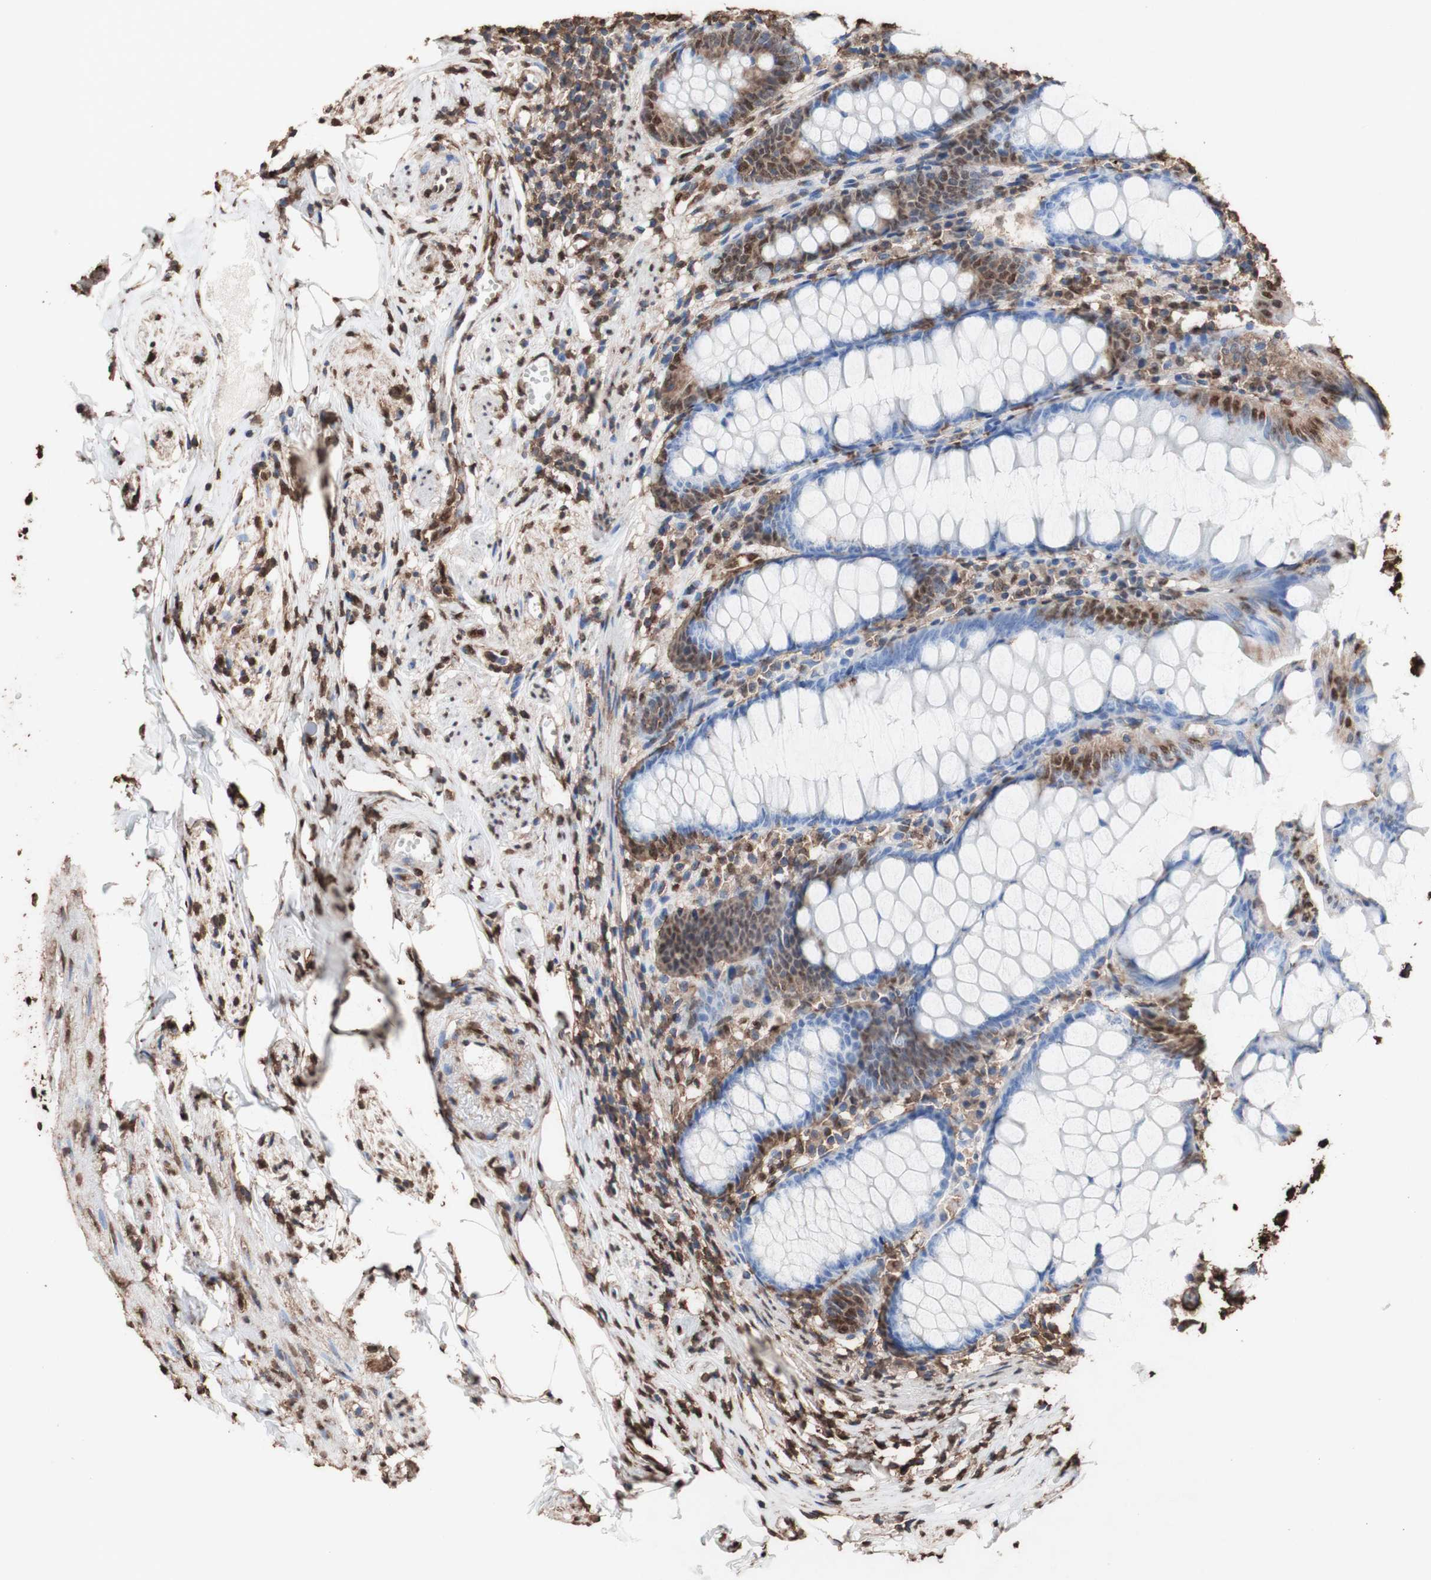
{"staining": {"intensity": "moderate", "quantity": "25%-75%", "location": "cytoplasmic/membranous,nuclear"}, "tissue": "appendix", "cell_type": "Glandular cells", "image_type": "normal", "snomed": [{"axis": "morphology", "description": "Normal tissue, NOS"}, {"axis": "topography", "description": "Appendix"}], "caption": "Brown immunohistochemical staining in normal appendix shows moderate cytoplasmic/membranous,nuclear expression in approximately 25%-75% of glandular cells.", "gene": "PIDD1", "patient": {"sex": "female", "age": 77}}